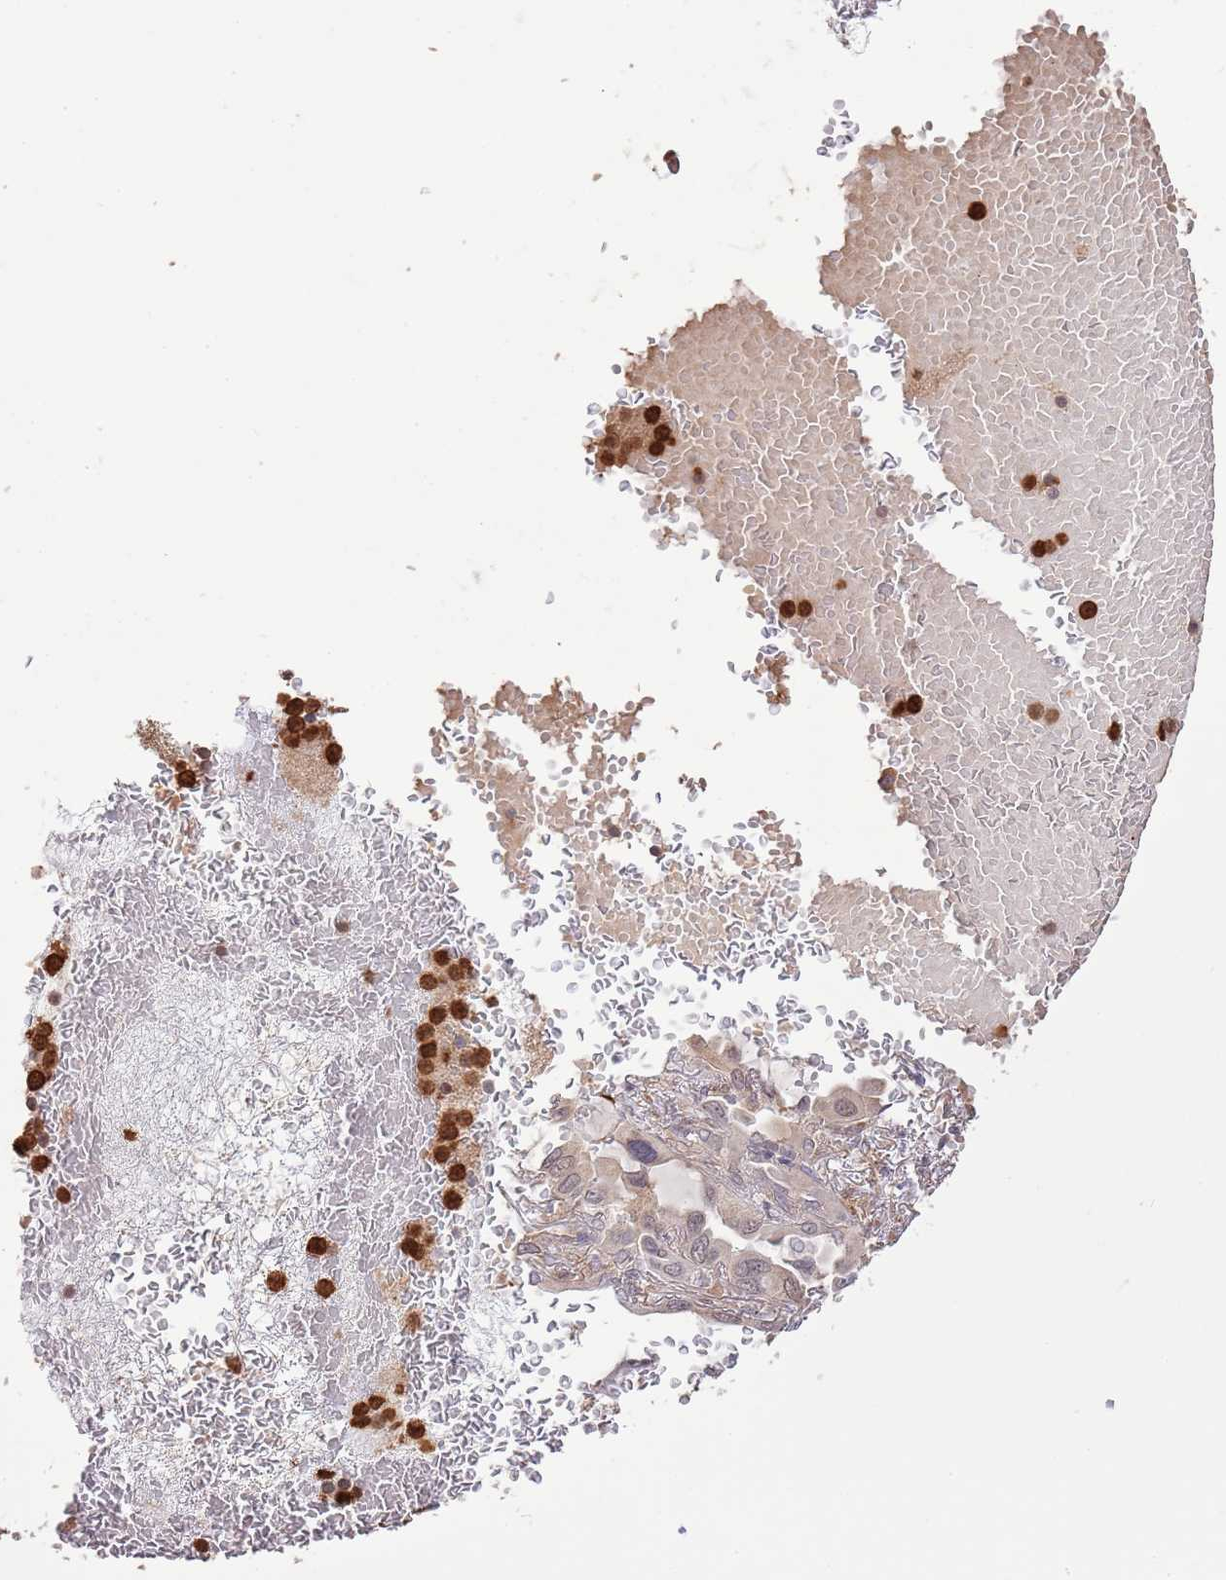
{"staining": {"intensity": "moderate", "quantity": ">75%", "location": "cytoplasmic/membranous,nuclear"}, "tissue": "lung cancer", "cell_type": "Tumor cells", "image_type": "cancer", "snomed": [{"axis": "morphology", "description": "Adenocarcinoma, NOS"}, {"axis": "topography", "description": "Lung"}], "caption": "Immunohistochemistry (IHC) micrograph of neoplastic tissue: human lung cancer stained using IHC shows medium levels of moderate protein expression localized specifically in the cytoplasmic/membranous and nuclear of tumor cells, appearing as a cytoplasmic/membranous and nuclear brown color.", "gene": "AMIGO1", "patient": {"sex": "male", "age": 64}}